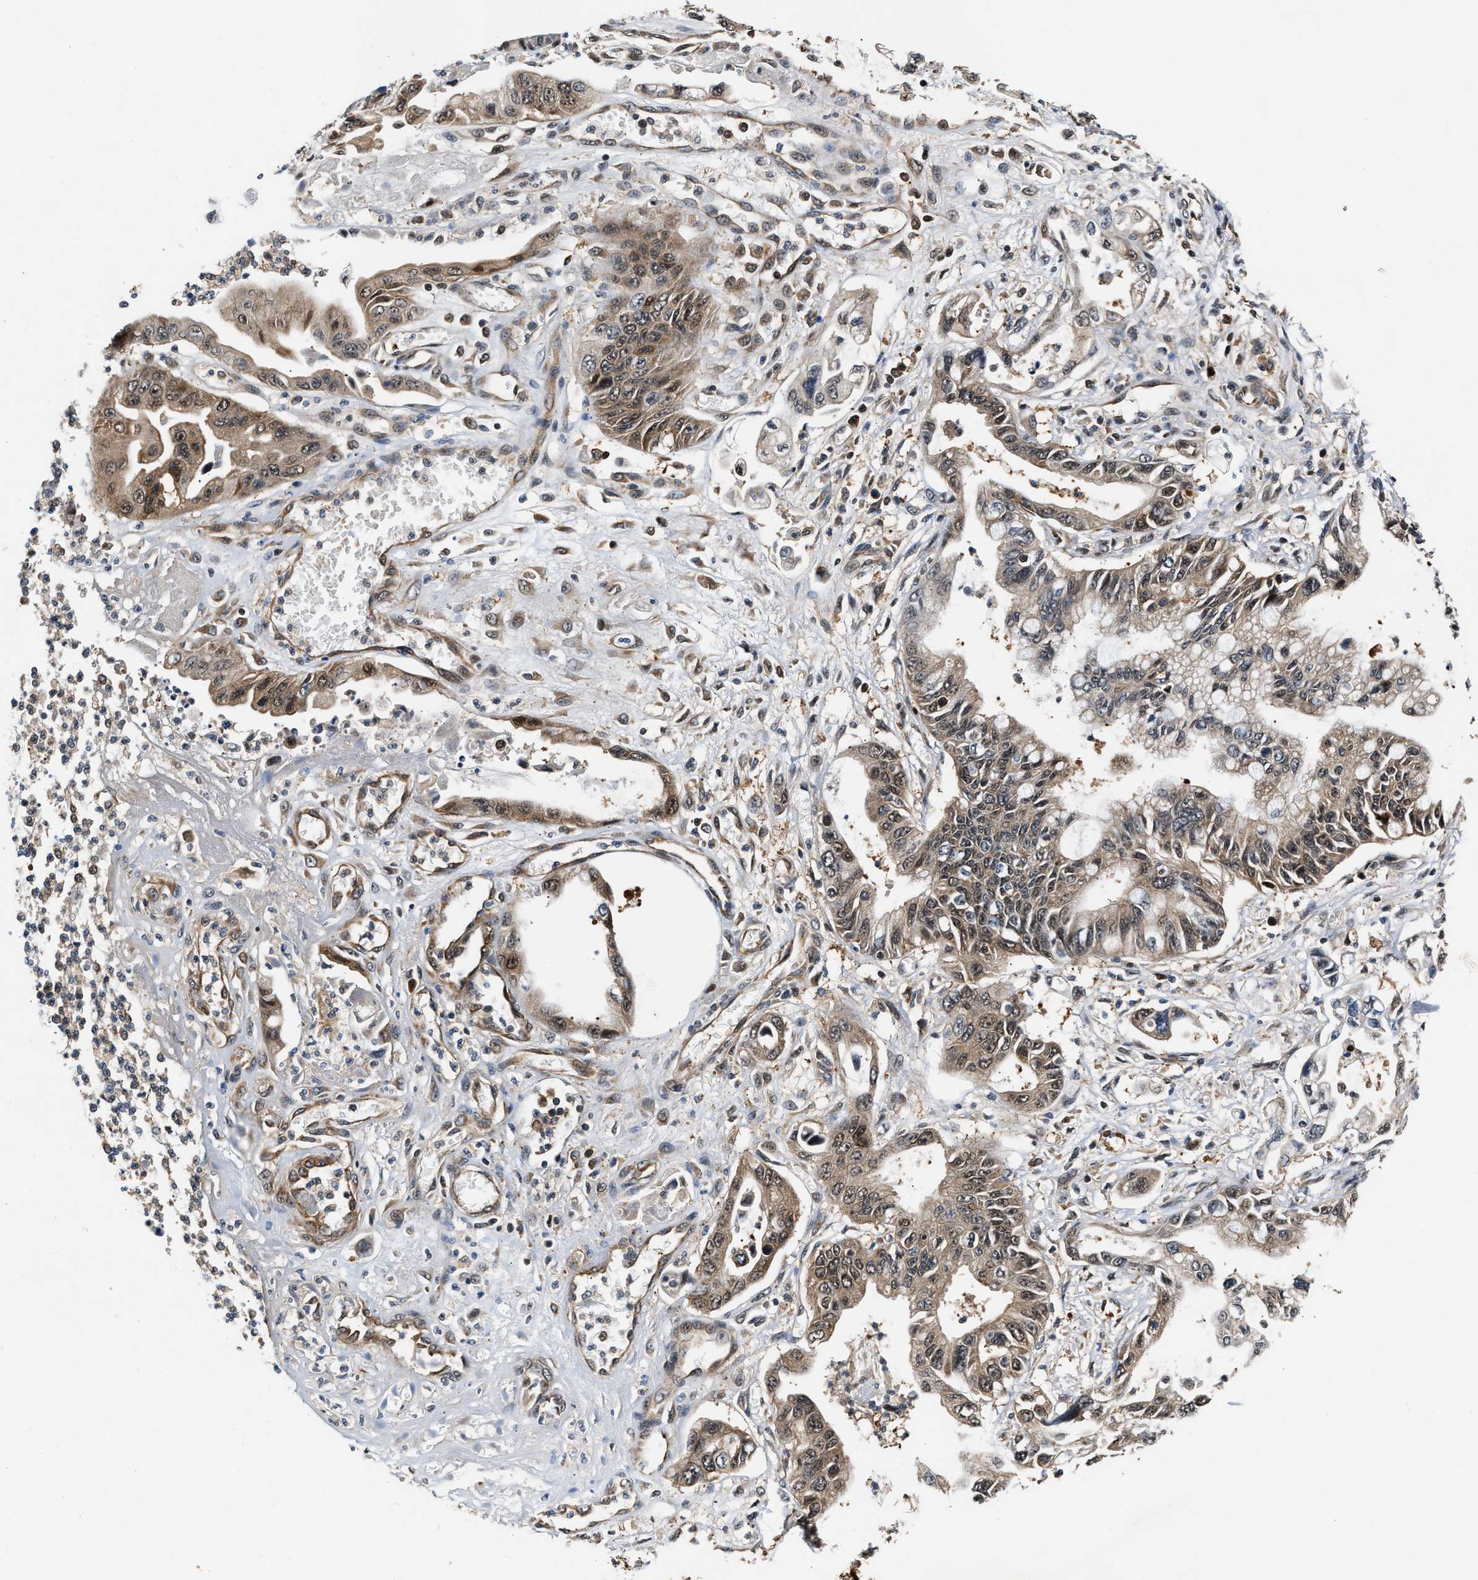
{"staining": {"intensity": "weak", "quantity": ">75%", "location": "cytoplasmic/membranous"}, "tissue": "pancreatic cancer", "cell_type": "Tumor cells", "image_type": "cancer", "snomed": [{"axis": "morphology", "description": "Adenocarcinoma, NOS"}, {"axis": "topography", "description": "Pancreas"}], "caption": "The image displays a brown stain indicating the presence of a protein in the cytoplasmic/membranous of tumor cells in pancreatic adenocarcinoma.", "gene": "TUT7", "patient": {"sex": "male", "age": 56}}